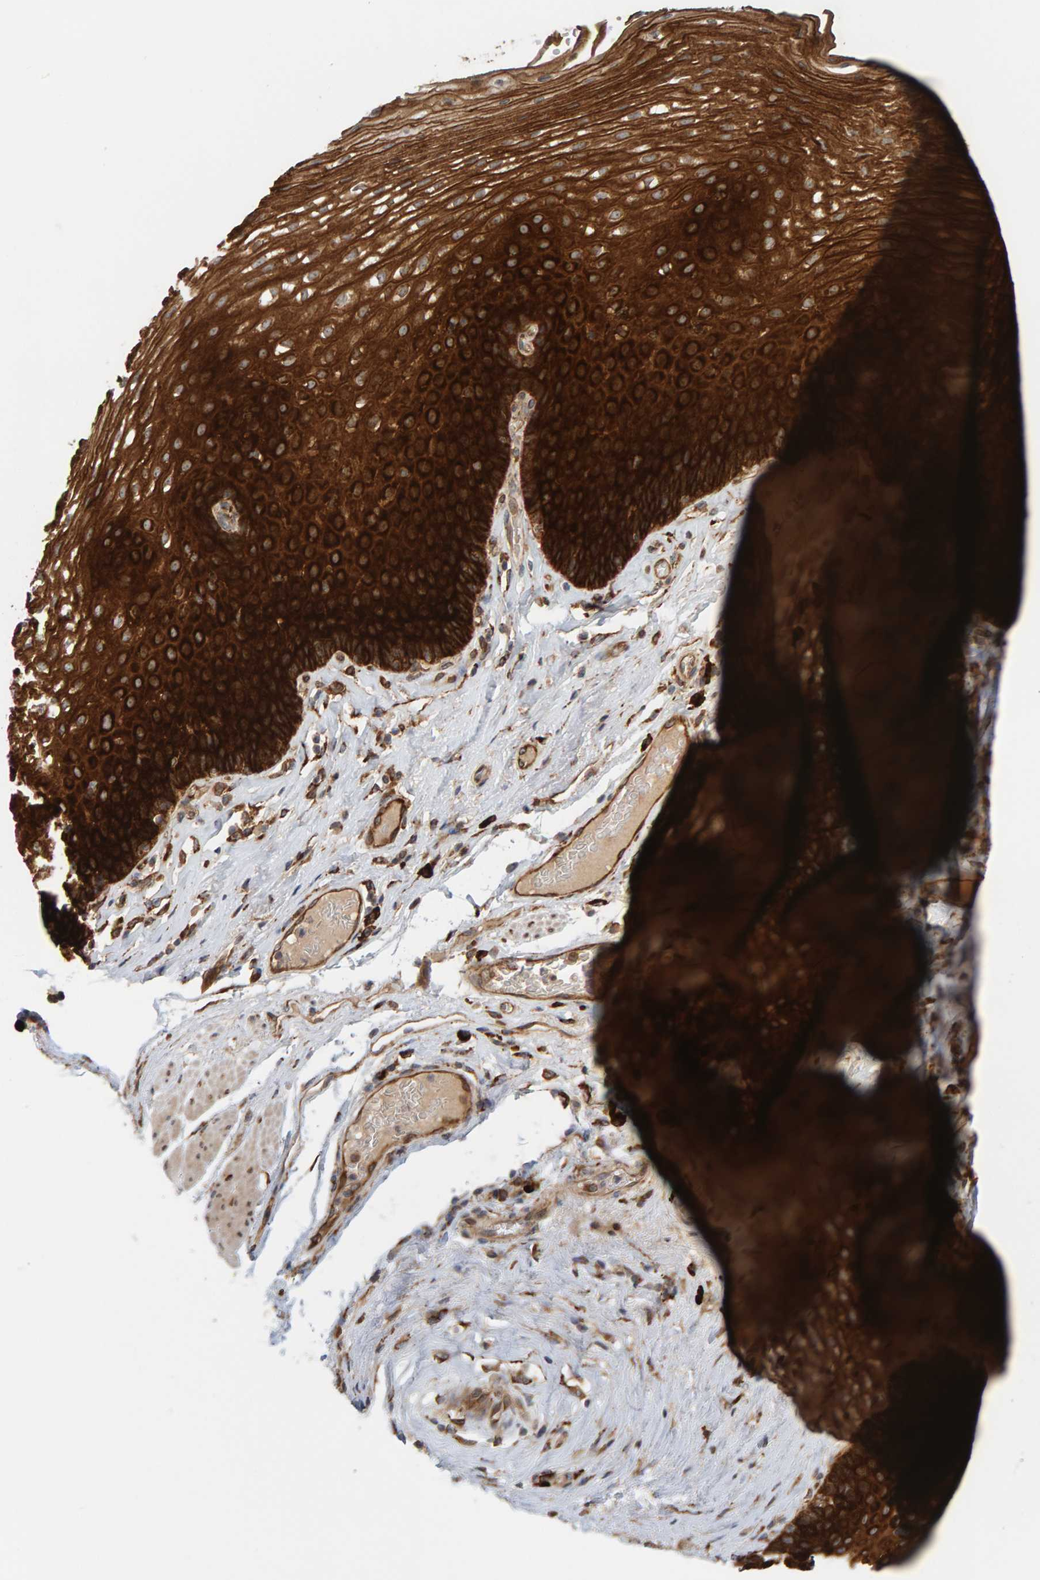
{"staining": {"intensity": "strong", "quantity": ">75%", "location": "cytoplasmic/membranous"}, "tissue": "esophagus", "cell_type": "Squamous epithelial cells", "image_type": "normal", "snomed": [{"axis": "morphology", "description": "Normal tissue, NOS"}, {"axis": "topography", "description": "Esophagus"}], "caption": "This histopathology image demonstrates benign esophagus stained with immunohistochemistry to label a protein in brown. The cytoplasmic/membranous of squamous epithelial cells show strong positivity for the protein. Nuclei are counter-stained blue.", "gene": "BAIAP2", "patient": {"sex": "female", "age": 66}}